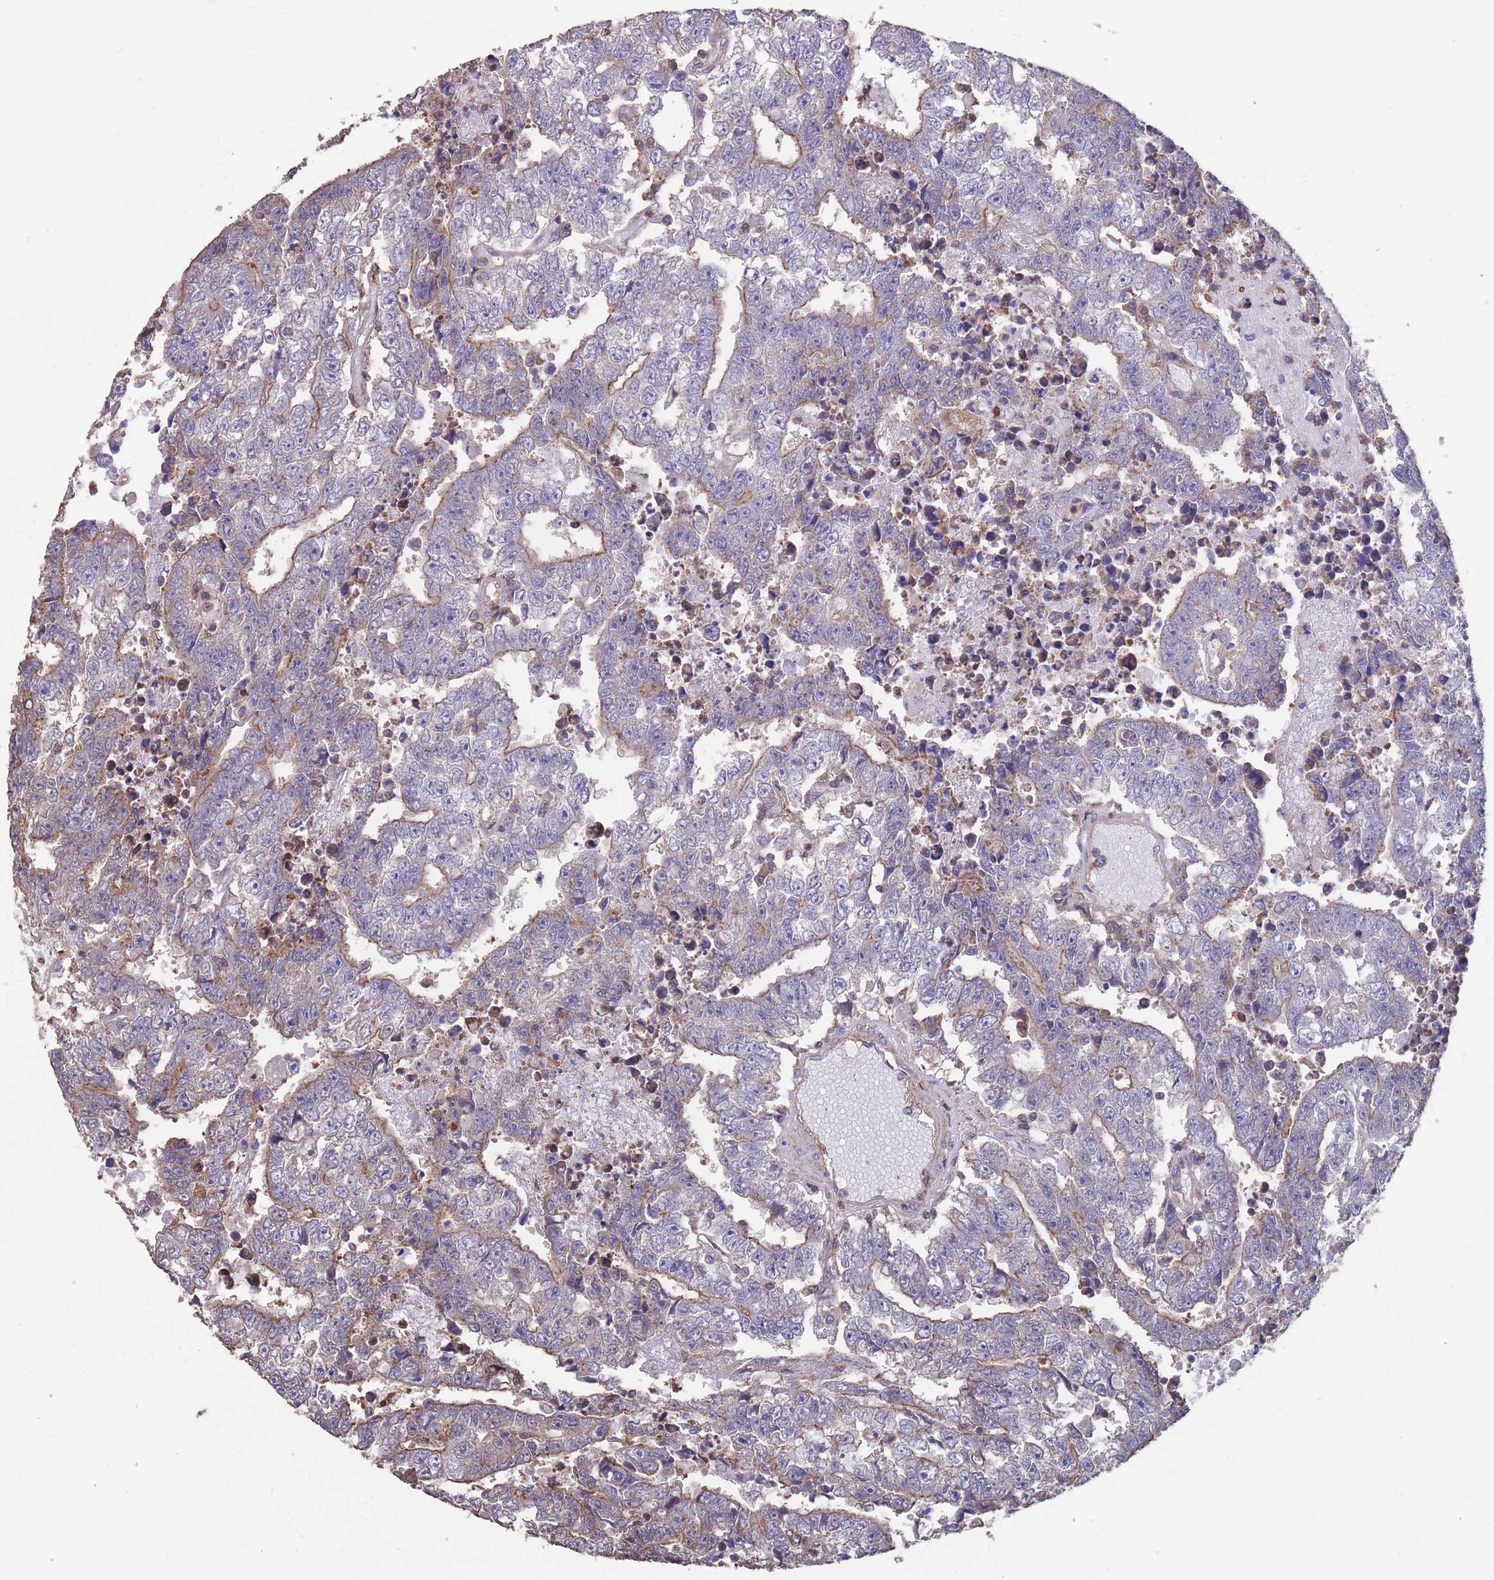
{"staining": {"intensity": "moderate", "quantity": "<25%", "location": "cytoplasmic/membranous"}, "tissue": "testis cancer", "cell_type": "Tumor cells", "image_type": "cancer", "snomed": [{"axis": "morphology", "description": "Carcinoma, Embryonal, NOS"}, {"axis": "topography", "description": "Testis"}], "caption": "This is a photomicrograph of IHC staining of testis cancer (embryonal carcinoma), which shows moderate expression in the cytoplasmic/membranous of tumor cells.", "gene": "NUDT21", "patient": {"sex": "male", "age": 25}}